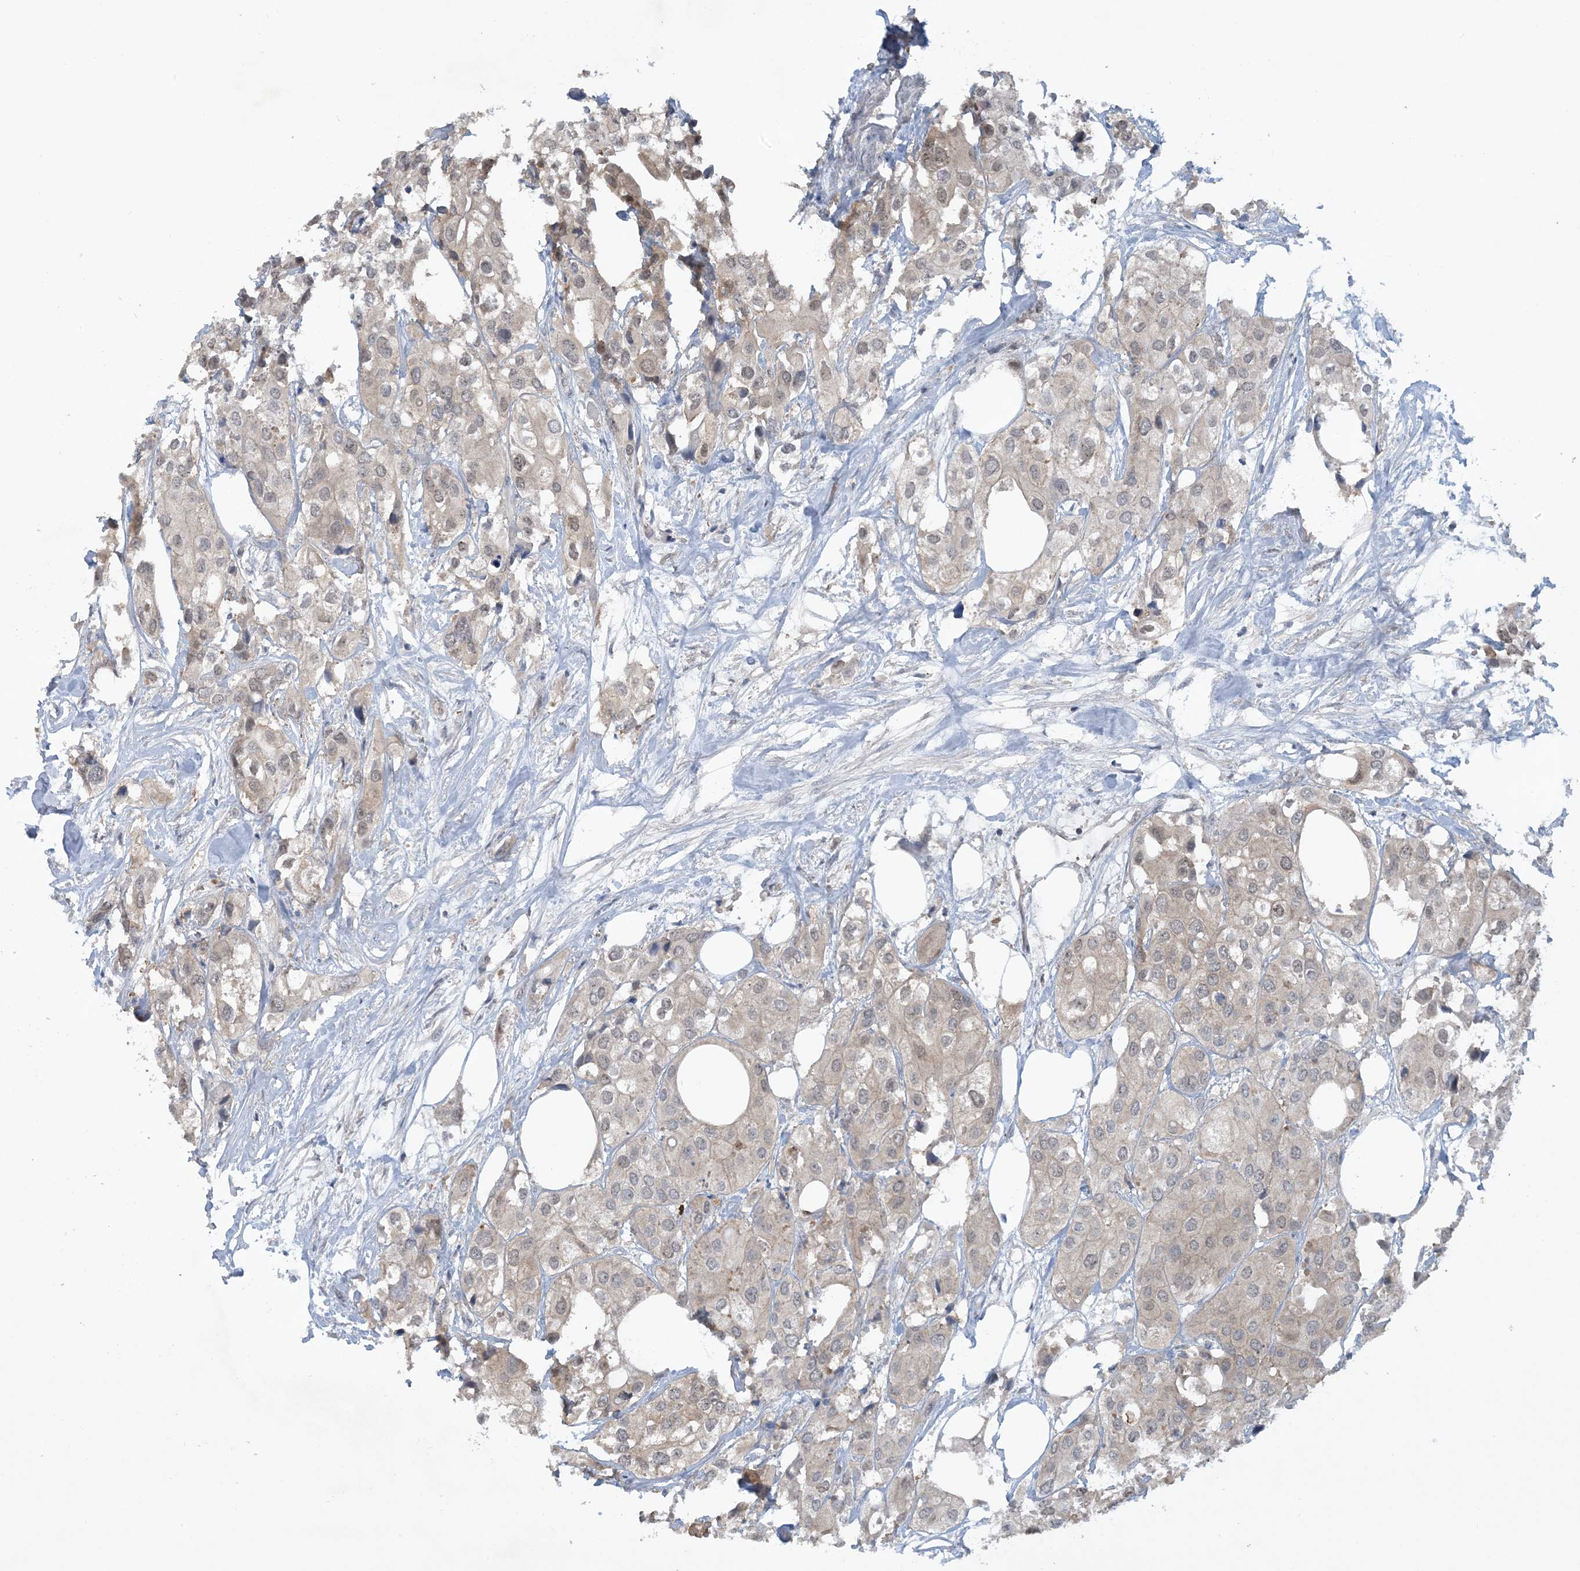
{"staining": {"intensity": "weak", "quantity": "<25%", "location": "nuclear"}, "tissue": "urothelial cancer", "cell_type": "Tumor cells", "image_type": "cancer", "snomed": [{"axis": "morphology", "description": "Urothelial carcinoma, High grade"}, {"axis": "topography", "description": "Urinary bladder"}], "caption": "There is no significant staining in tumor cells of urothelial cancer.", "gene": "UBE2E1", "patient": {"sex": "male", "age": 64}}